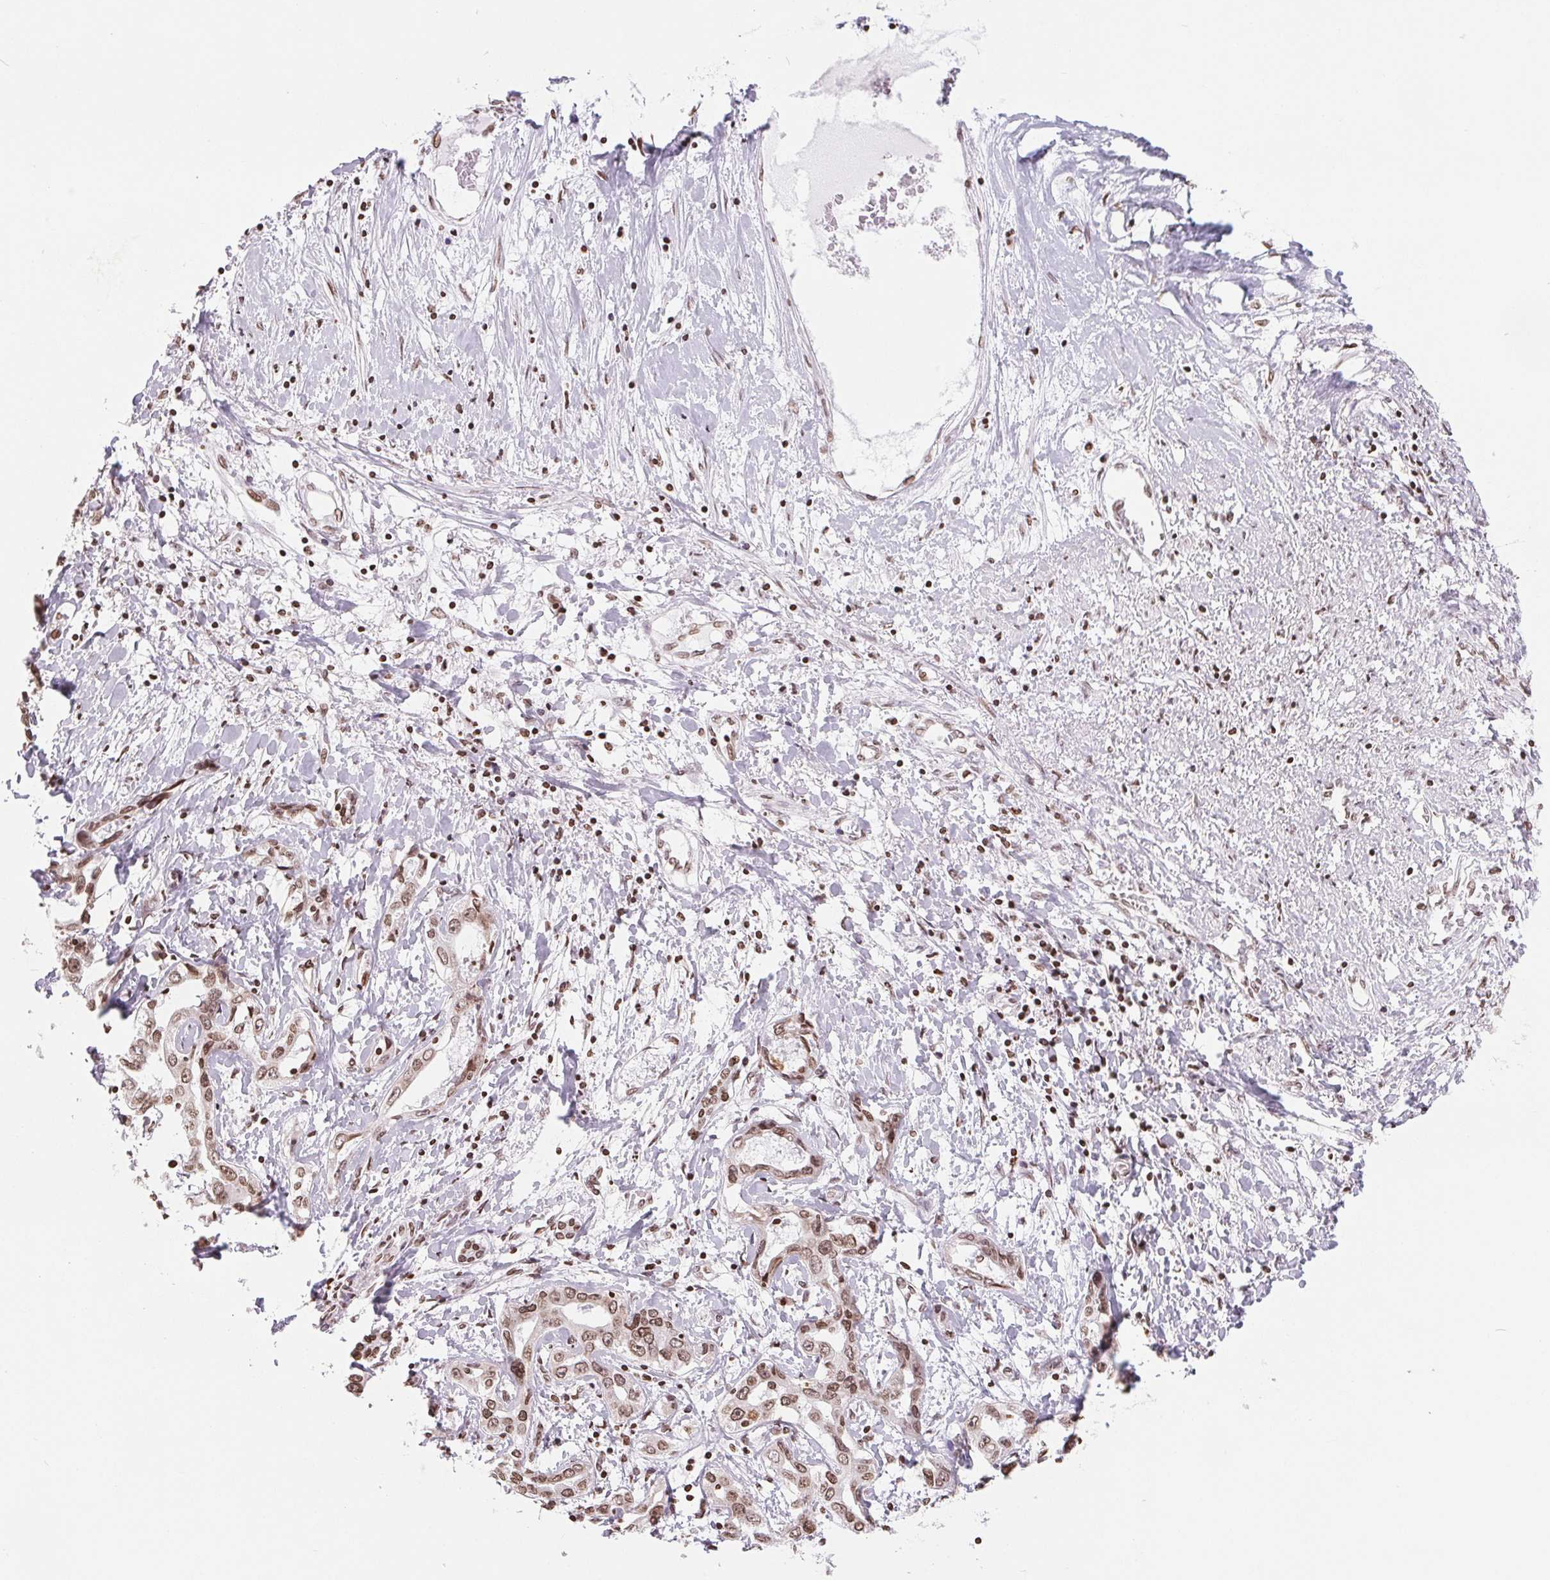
{"staining": {"intensity": "moderate", "quantity": ">75%", "location": "cytoplasmic/membranous,nuclear"}, "tissue": "liver cancer", "cell_type": "Tumor cells", "image_type": "cancer", "snomed": [{"axis": "morphology", "description": "Cholangiocarcinoma"}, {"axis": "topography", "description": "Liver"}], "caption": "The histopathology image shows a brown stain indicating the presence of a protein in the cytoplasmic/membranous and nuclear of tumor cells in liver cancer (cholangiocarcinoma).", "gene": "SMIM12", "patient": {"sex": "male", "age": 59}}